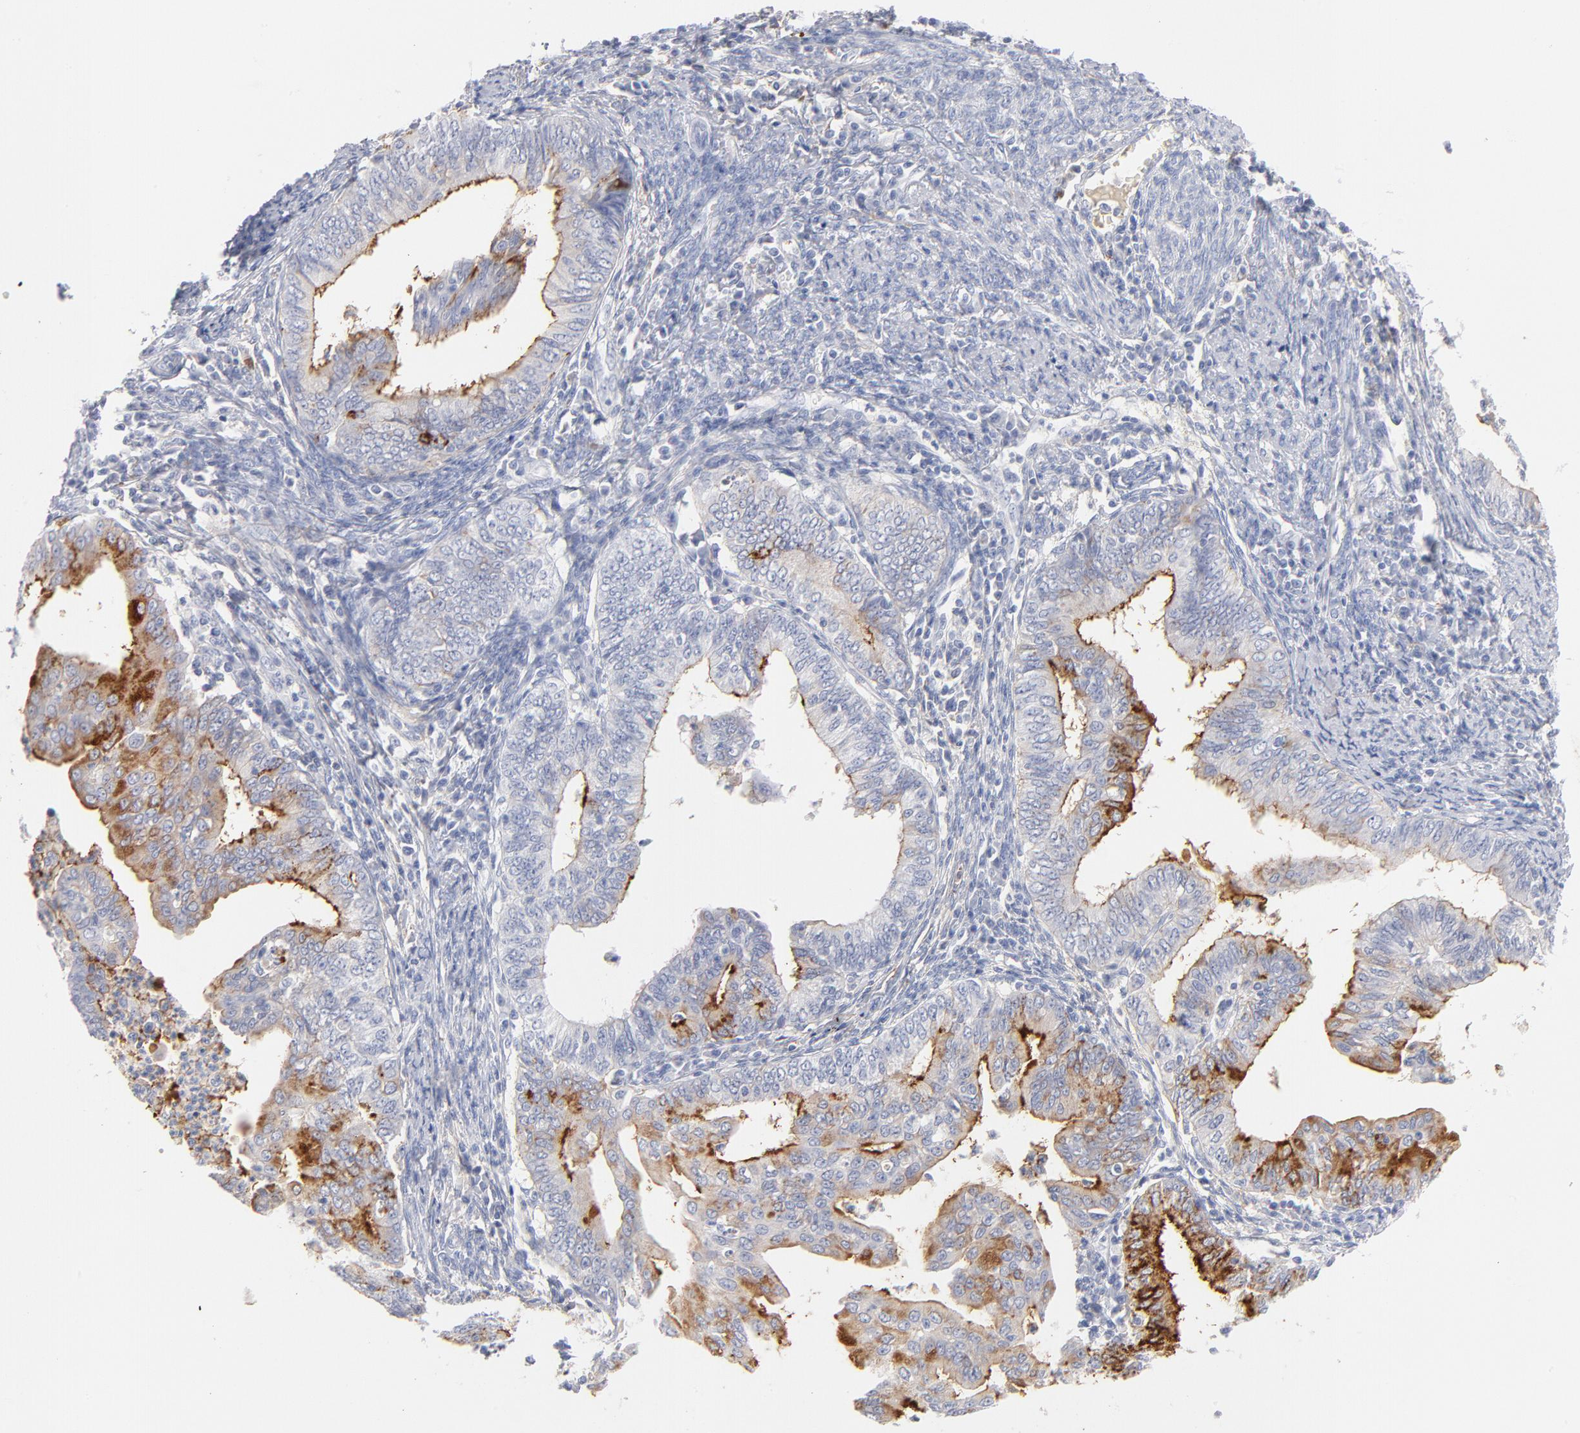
{"staining": {"intensity": "moderate", "quantity": "25%-75%", "location": "cytoplasmic/membranous"}, "tissue": "endometrial cancer", "cell_type": "Tumor cells", "image_type": "cancer", "snomed": [{"axis": "morphology", "description": "Adenocarcinoma, NOS"}, {"axis": "topography", "description": "Endometrium"}], "caption": "Human endometrial adenocarcinoma stained with a protein marker demonstrates moderate staining in tumor cells.", "gene": "C3", "patient": {"sex": "female", "age": 66}}